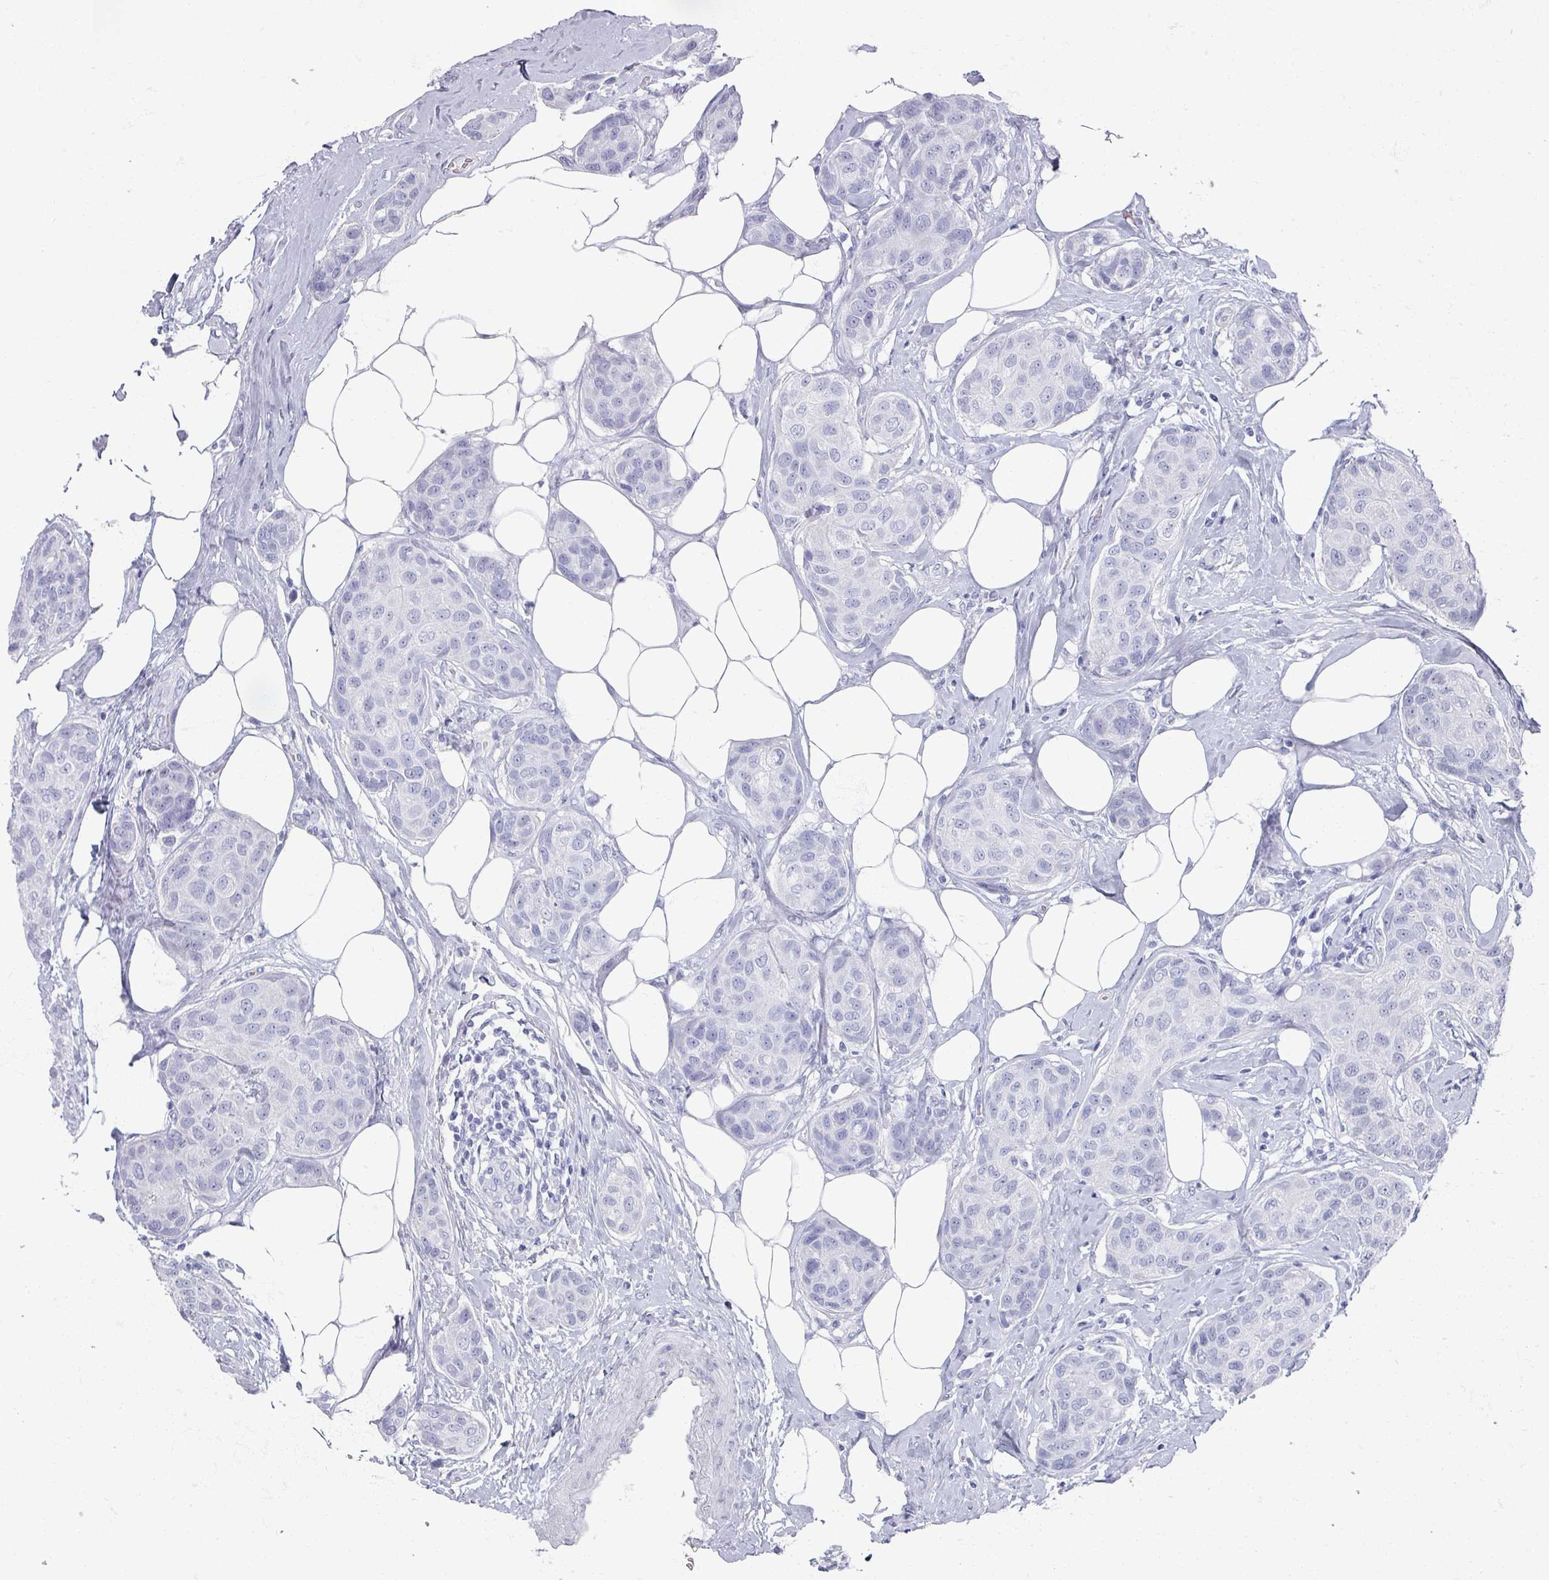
{"staining": {"intensity": "negative", "quantity": "none", "location": "none"}, "tissue": "breast cancer", "cell_type": "Tumor cells", "image_type": "cancer", "snomed": [{"axis": "morphology", "description": "Duct carcinoma"}, {"axis": "topography", "description": "Breast"}, {"axis": "topography", "description": "Lymph node"}], "caption": "This histopathology image is of breast intraductal carcinoma stained with immunohistochemistry (IHC) to label a protein in brown with the nuclei are counter-stained blue. There is no positivity in tumor cells.", "gene": "OMG", "patient": {"sex": "female", "age": 80}}